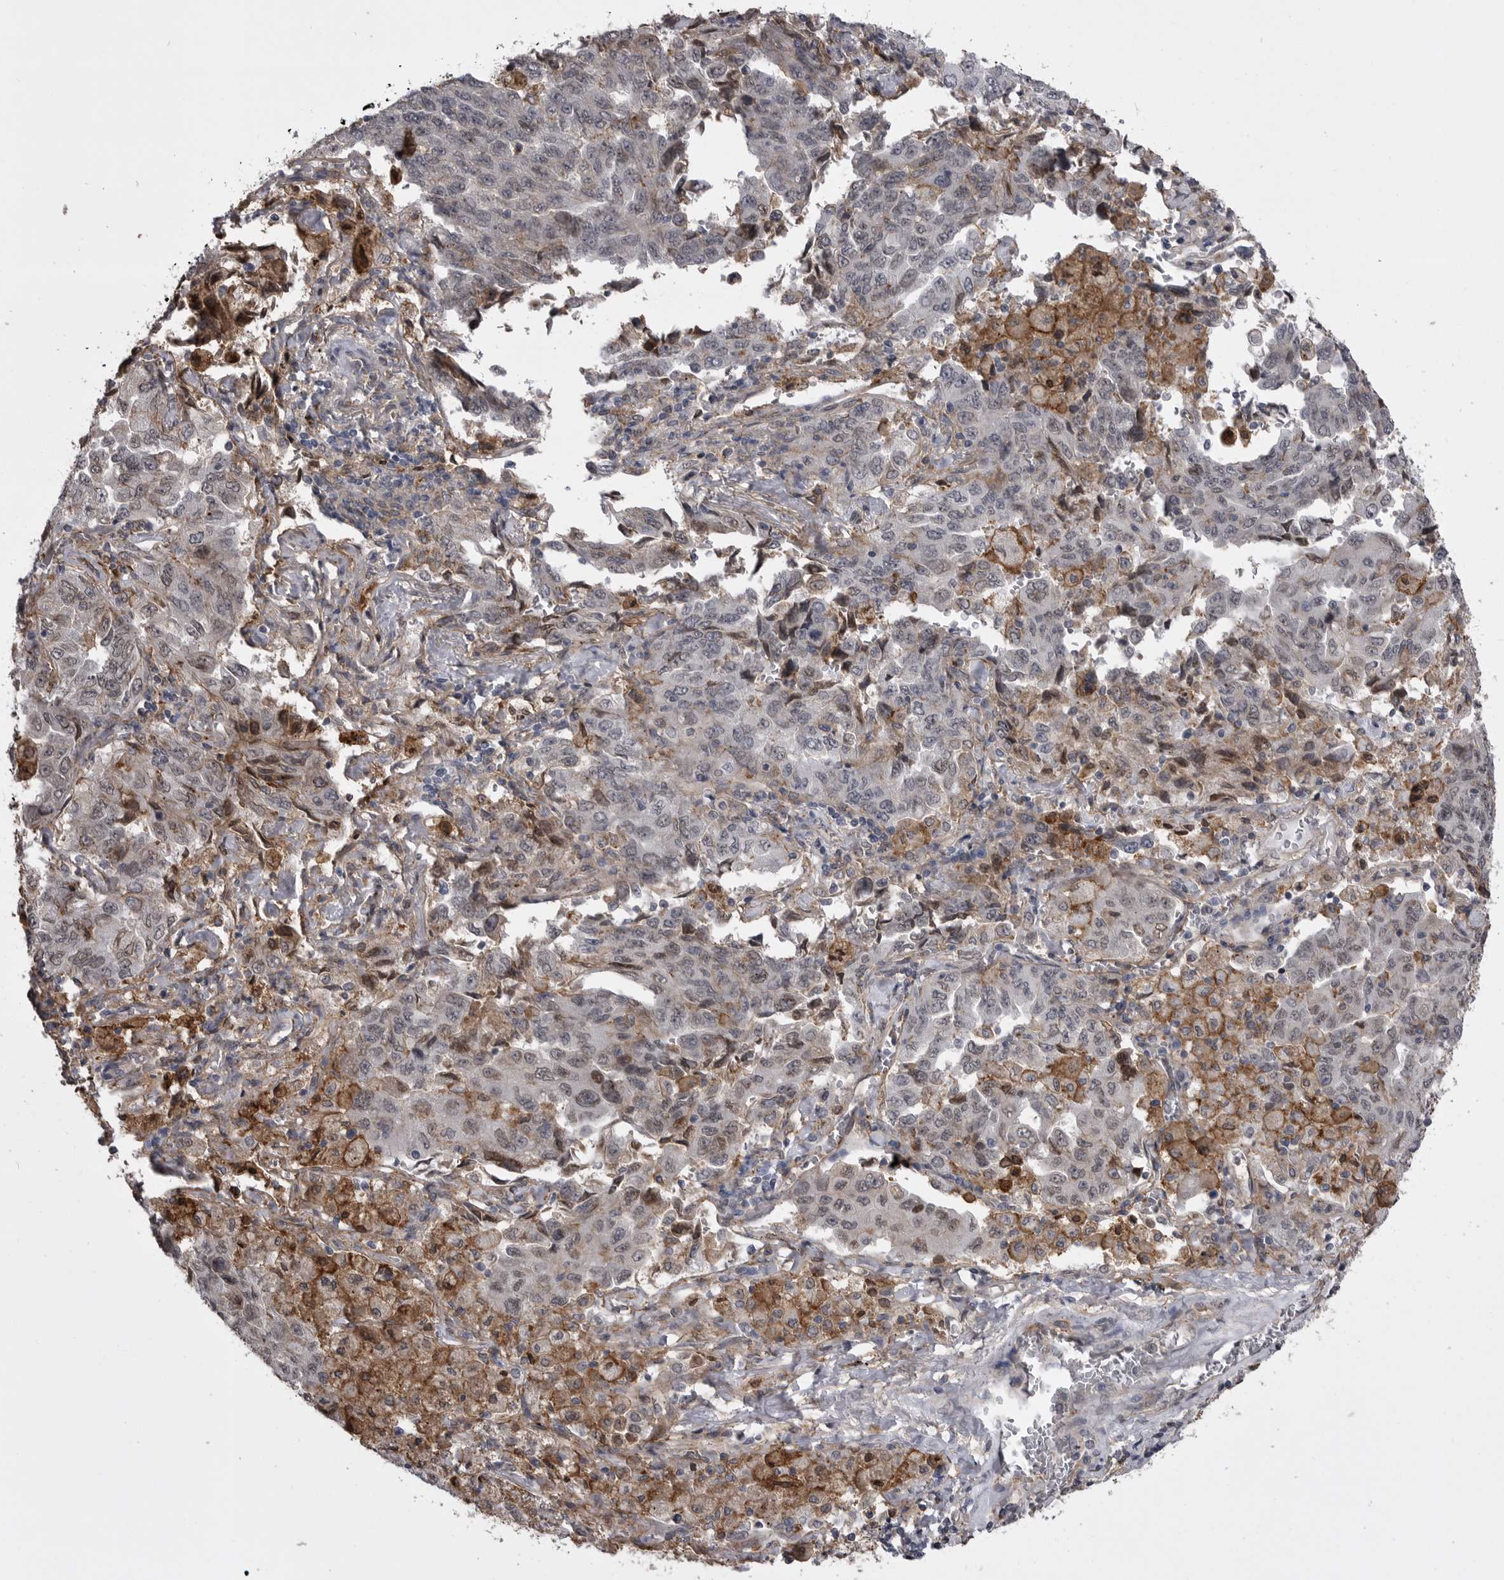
{"staining": {"intensity": "weak", "quantity": "25%-75%", "location": "nuclear"}, "tissue": "lung cancer", "cell_type": "Tumor cells", "image_type": "cancer", "snomed": [{"axis": "morphology", "description": "Adenocarcinoma, NOS"}, {"axis": "topography", "description": "Lung"}], "caption": "About 25%-75% of tumor cells in human adenocarcinoma (lung) exhibit weak nuclear protein expression as visualized by brown immunohistochemical staining.", "gene": "ABL1", "patient": {"sex": "female", "age": 51}}